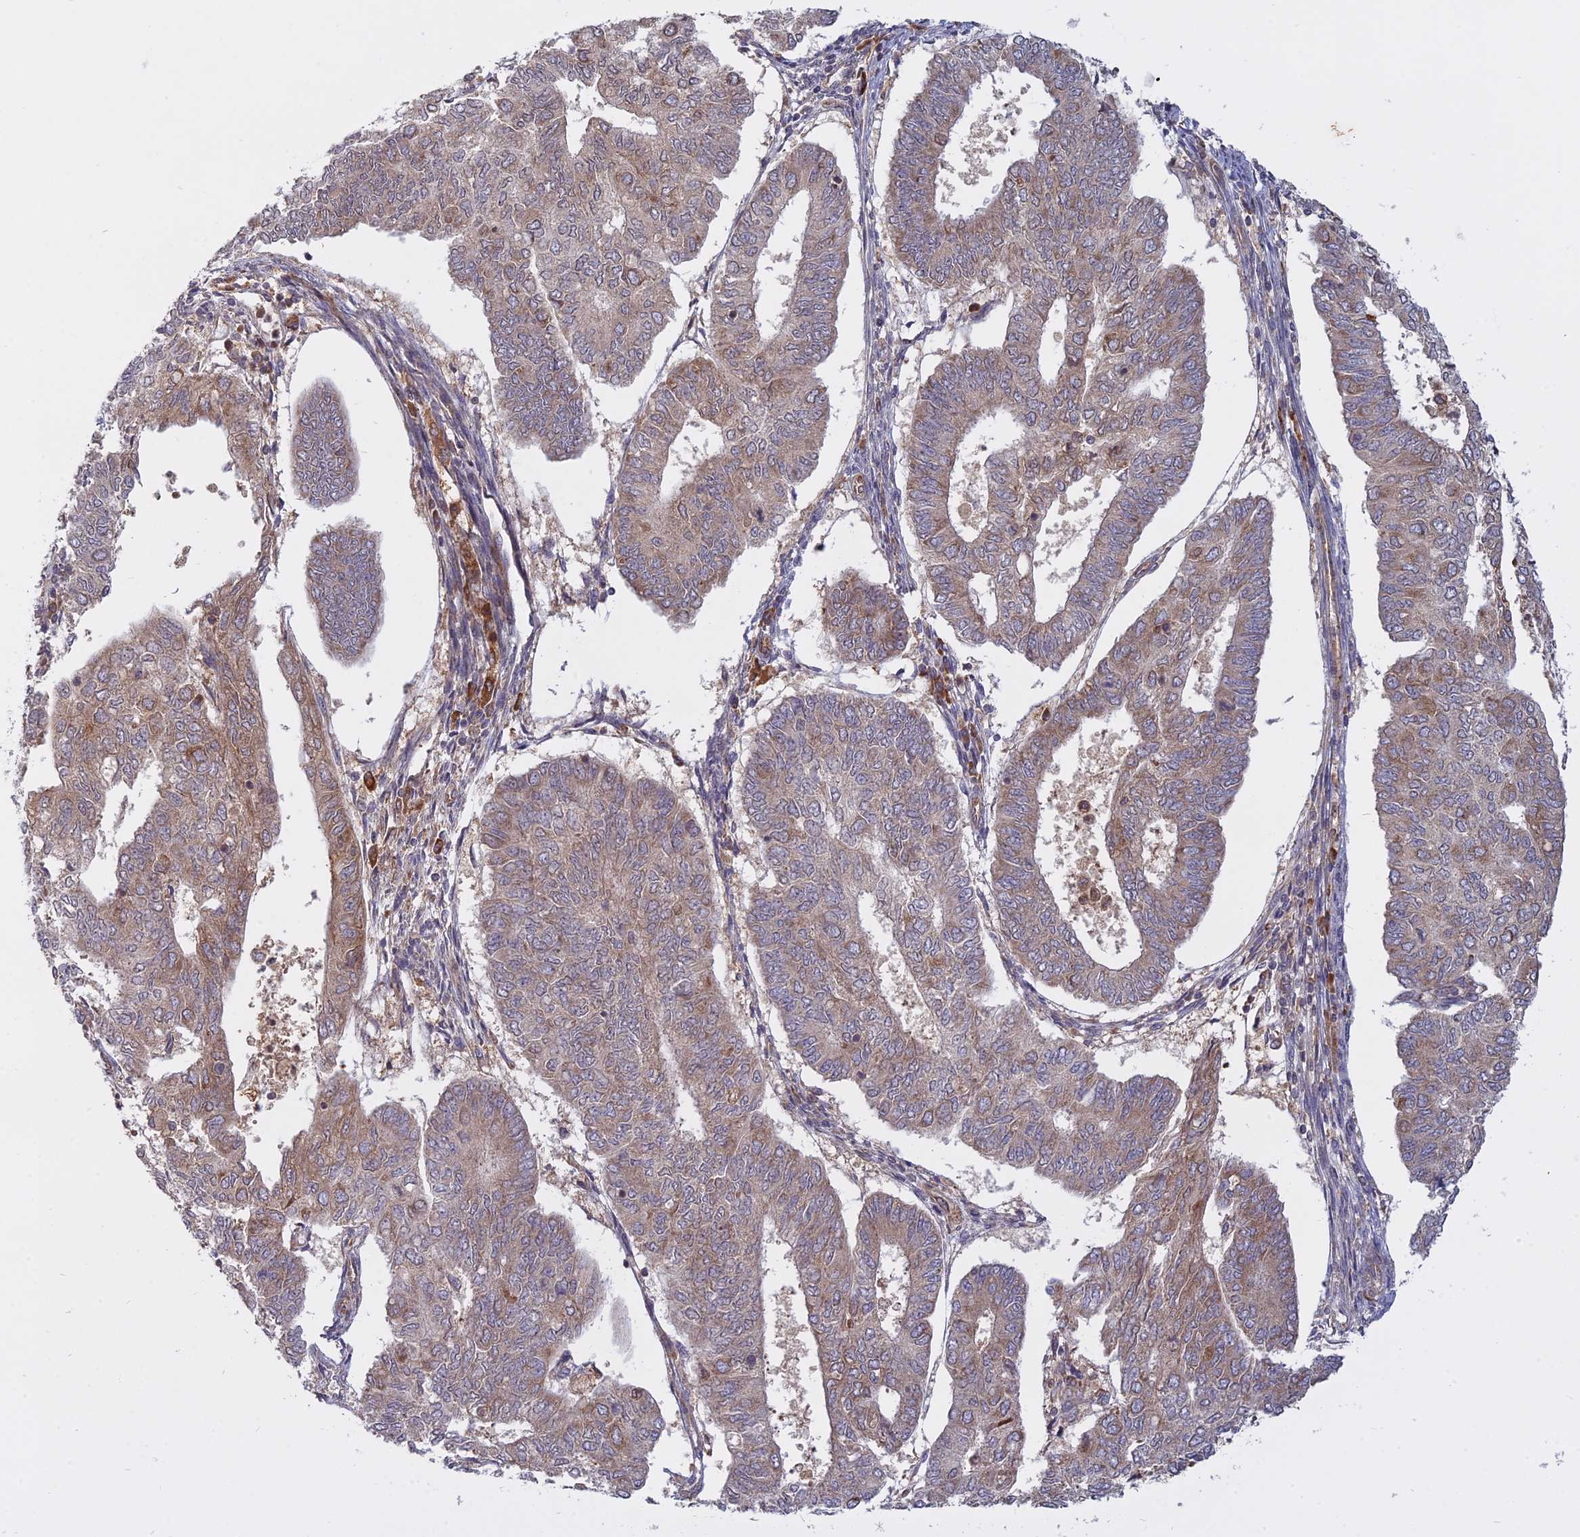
{"staining": {"intensity": "weak", "quantity": "25%-75%", "location": "cytoplasmic/membranous"}, "tissue": "endometrial cancer", "cell_type": "Tumor cells", "image_type": "cancer", "snomed": [{"axis": "morphology", "description": "Adenocarcinoma, NOS"}, {"axis": "topography", "description": "Endometrium"}], "caption": "Weak cytoplasmic/membranous protein staining is appreciated in about 25%-75% of tumor cells in endometrial cancer. The staining is performed using DAB brown chromogen to label protein expression. The nuclei are counter-stained blue using hematoxylin.", "gene": "TMEM208", "patient": {"sex": "female", "age": 68}}